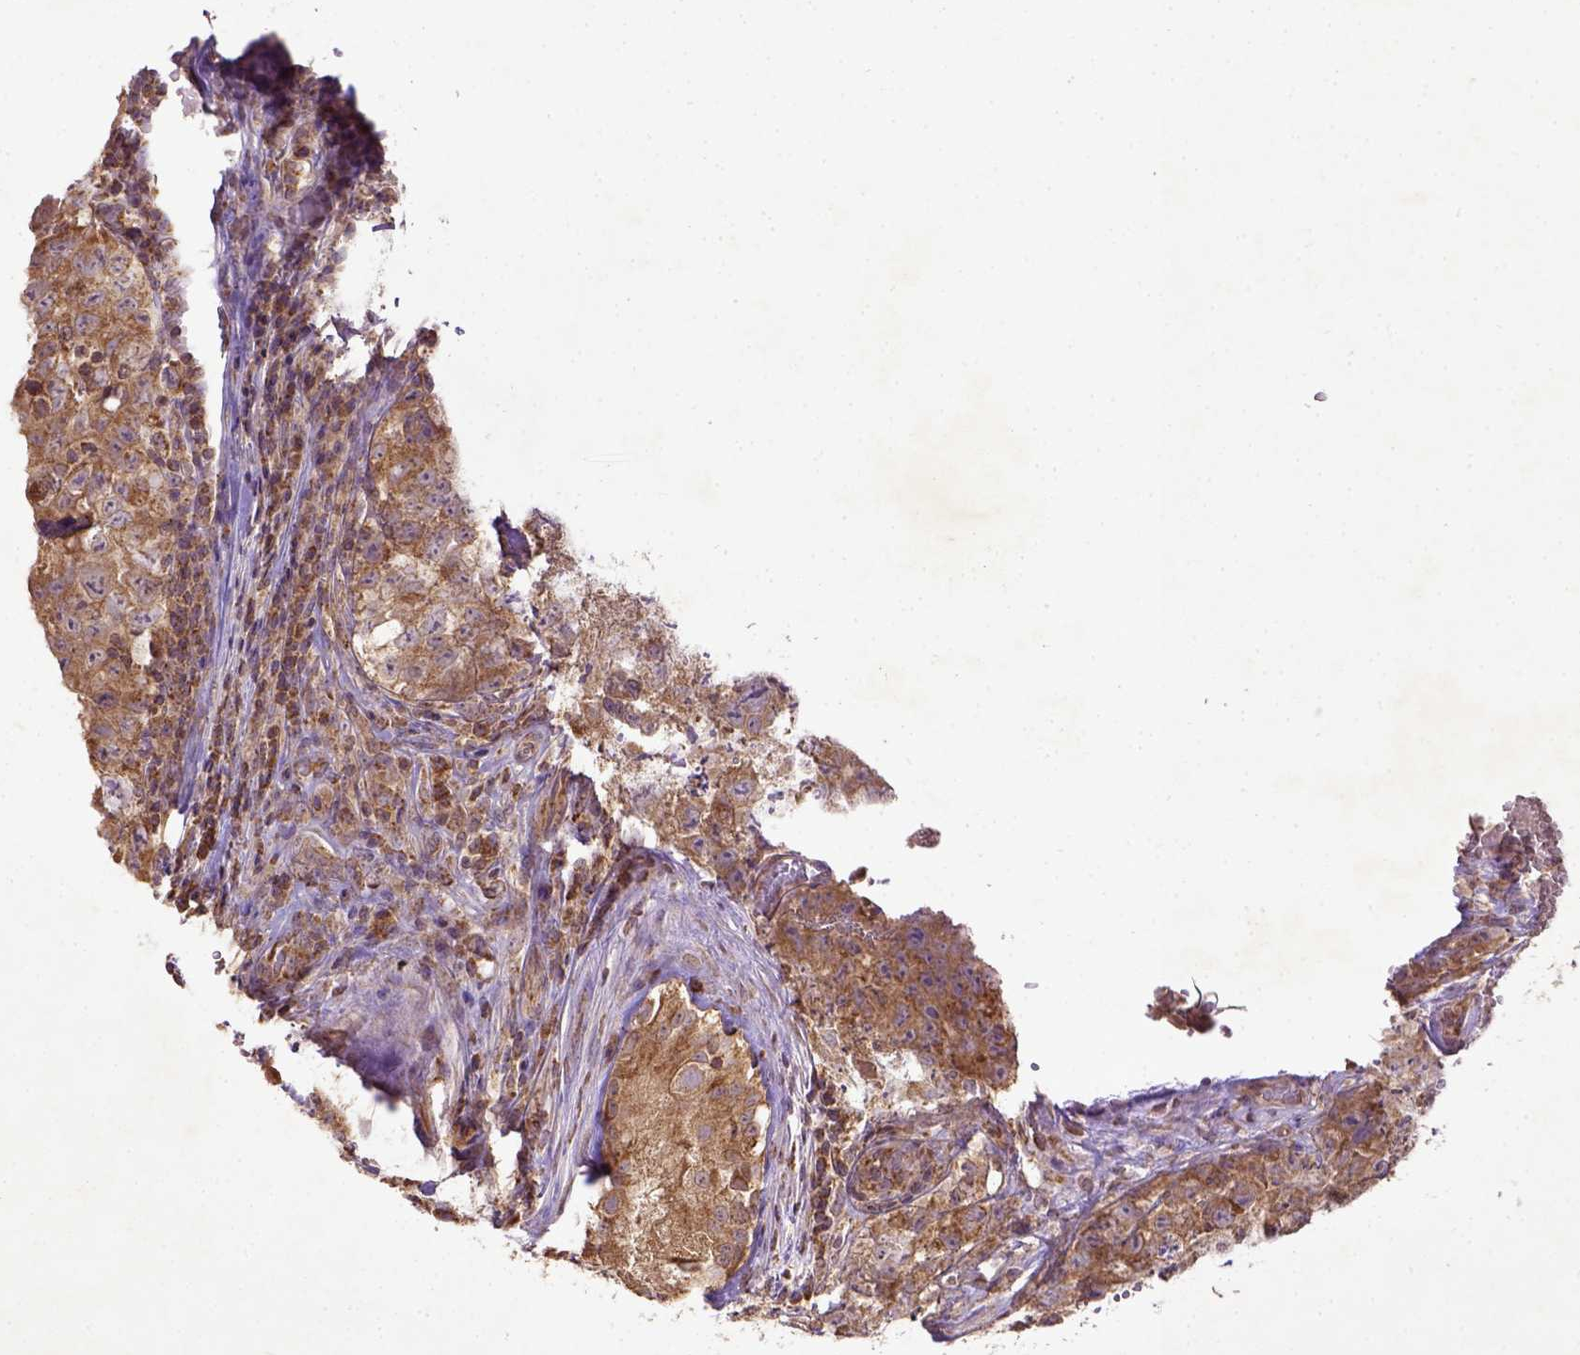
{"staining": {"intensity": "moderate", "quantity": ">75%", "location": "cytoplasmic/membranous"}, "tissue": "testis cancer", "cell_type": "Tumor cells", "image_type": "cancer", "snomed": [{"axis": "morphology", "description": "Carcinoma, Embryonal, NOS"}, {"axis": "topography", "description": "Testis"}], "caption": "About >75% of tumor cells in human testis cancer display moderate cytoplasmic/membranous protein staining as visualized by brown immunohistochemical staining.", "gene": "MT-CO1", "patient": {"sex": "male", "age": 18}}